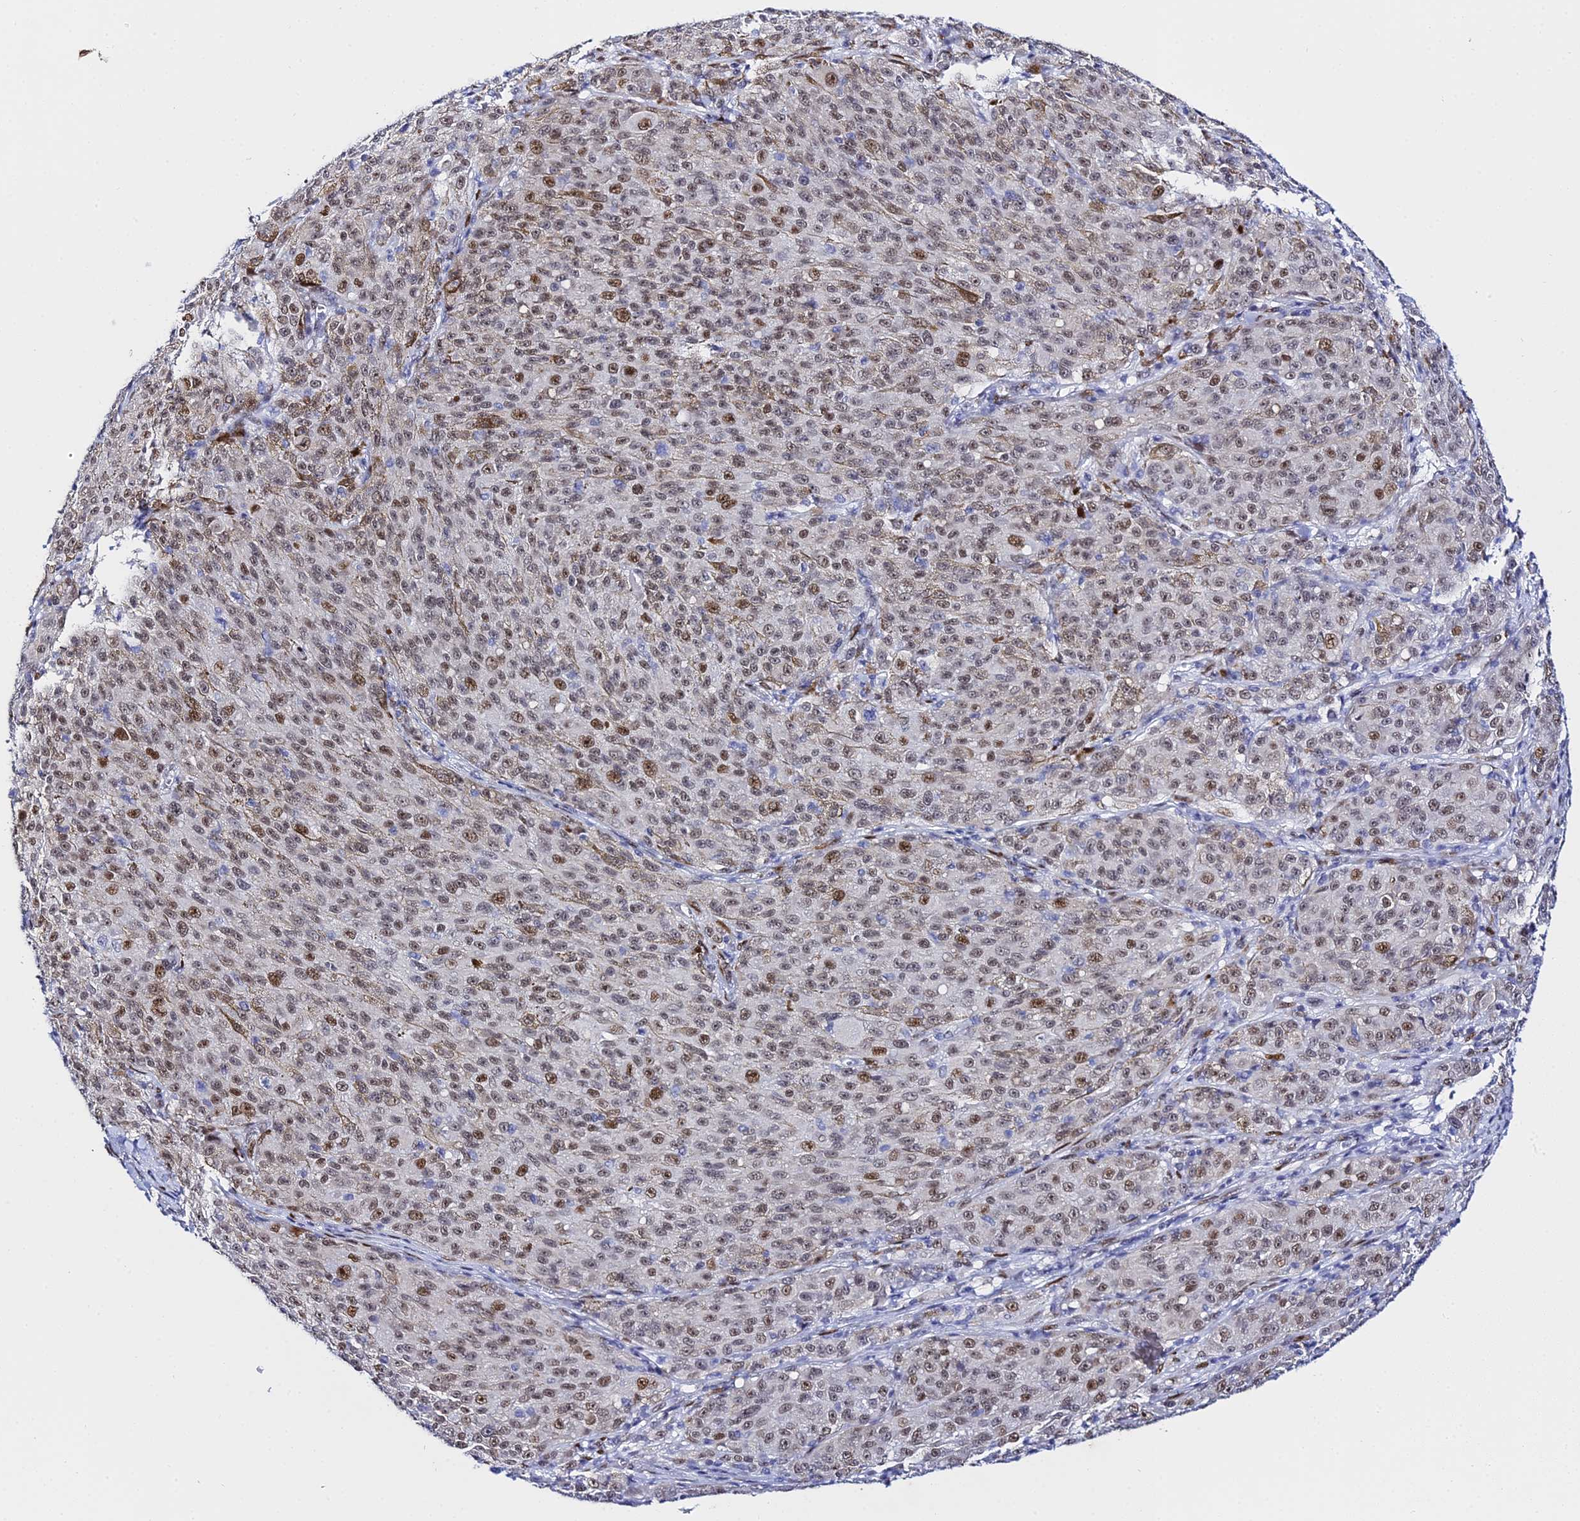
{"staining": {"intensity": "moderate", "quantity": "<25%", "location": "nuclear"}, "tissue": "melanoma", "cell_type": "Tumor cells", "image_type": "cancer", "snomed": [{"axis": "morphology", "description": "Malignant melanoma, NOS"}, {"axis": "topography", "description": "Skin"}], "caption": "A histopathology image showing moderate nuclear expression in approximately <25% of tumor cells in malignant melanoma, as visualized by brown immunohistochemical staining.", "gene": "POFUT2", "patient": {"sex": "female", "age": 52}}